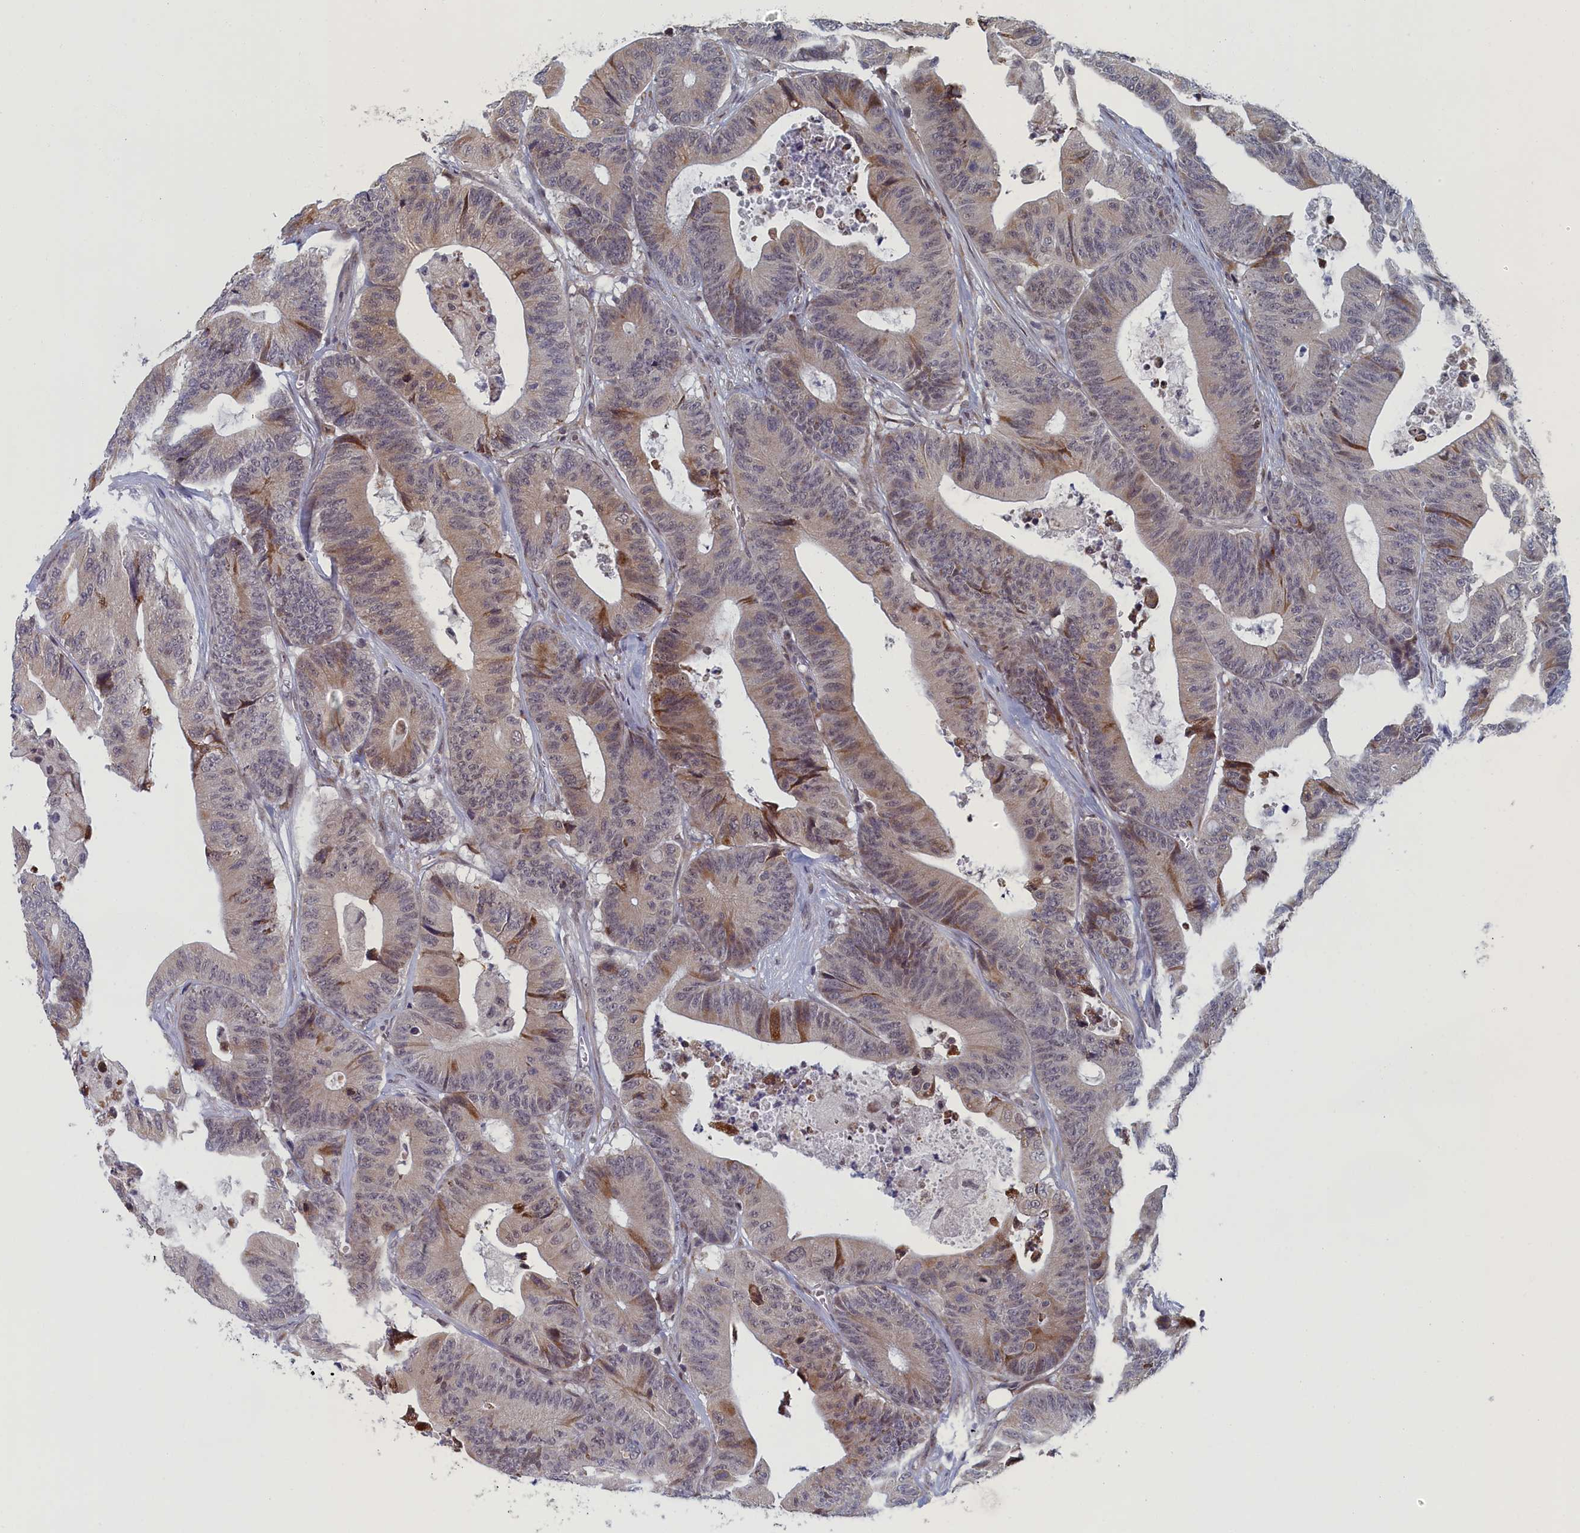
{"staining": {"intensity": "weak", "quantity": "<25%", "location": "cytoplasmic/membranous"}, "tissue": "colorectal cancer", "cell_type": "Tumor cells", "image_type": "cancer", "snomed": [{"axis": "morphology", "description": "Adenocarcinoma, NOS"}, {"axis": "topography", "description": "Colon"}], "caption": "Immunohistochemistry histopathology image of neoplastic tissue: human adenocarcinoma (colorectal) stained with DAB shows no significant protein staining in tumor cells. Brightfield microscopy of immunohistochemistry stained with DAB (3,3'-diaminobenzidine) (brown) and hematoxylin (blue), captured at high magnification.", "gene": "DNAJC17", "patient": {"sex": "female", "age": 84}}